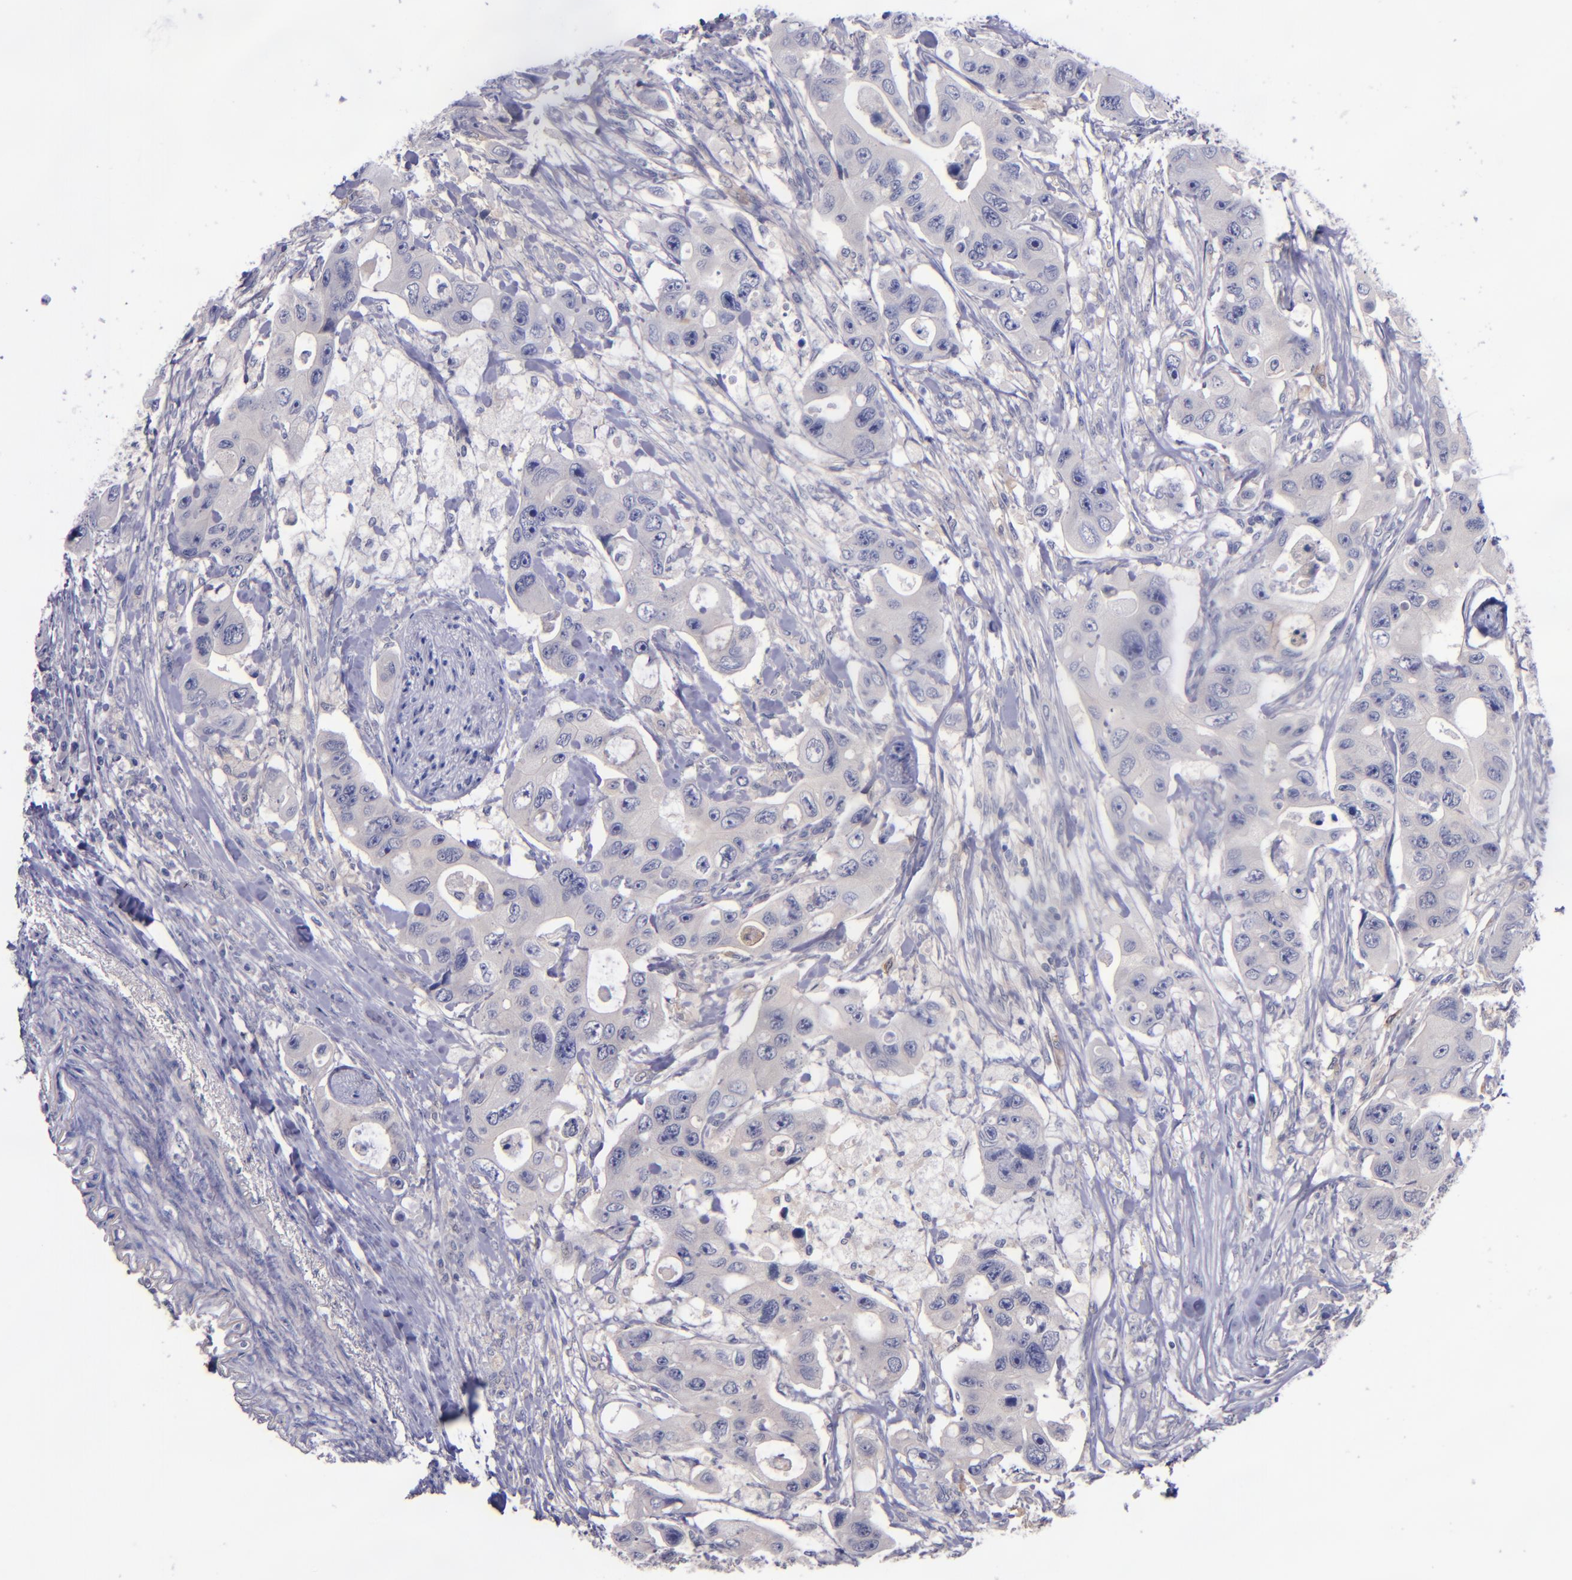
{"staining": {"intensity": "negative", "quantity": "none", "location": "none"}, "tissue": "colorectal cancer", "cell_type": "Tumor cells", "image_type": "cancer", "snomed": [{"axis": "morphology", "description": "Adenocarcinoma, NOS"}, {"axis": "topography", "description": "Colon"}], "caption": "Photomicrograph shows no significant protein positivity in tumor cells of adenocarcinoma (colorectal).", "gene": "RBP4", "patient": {"sex": "female", "age": 46}}